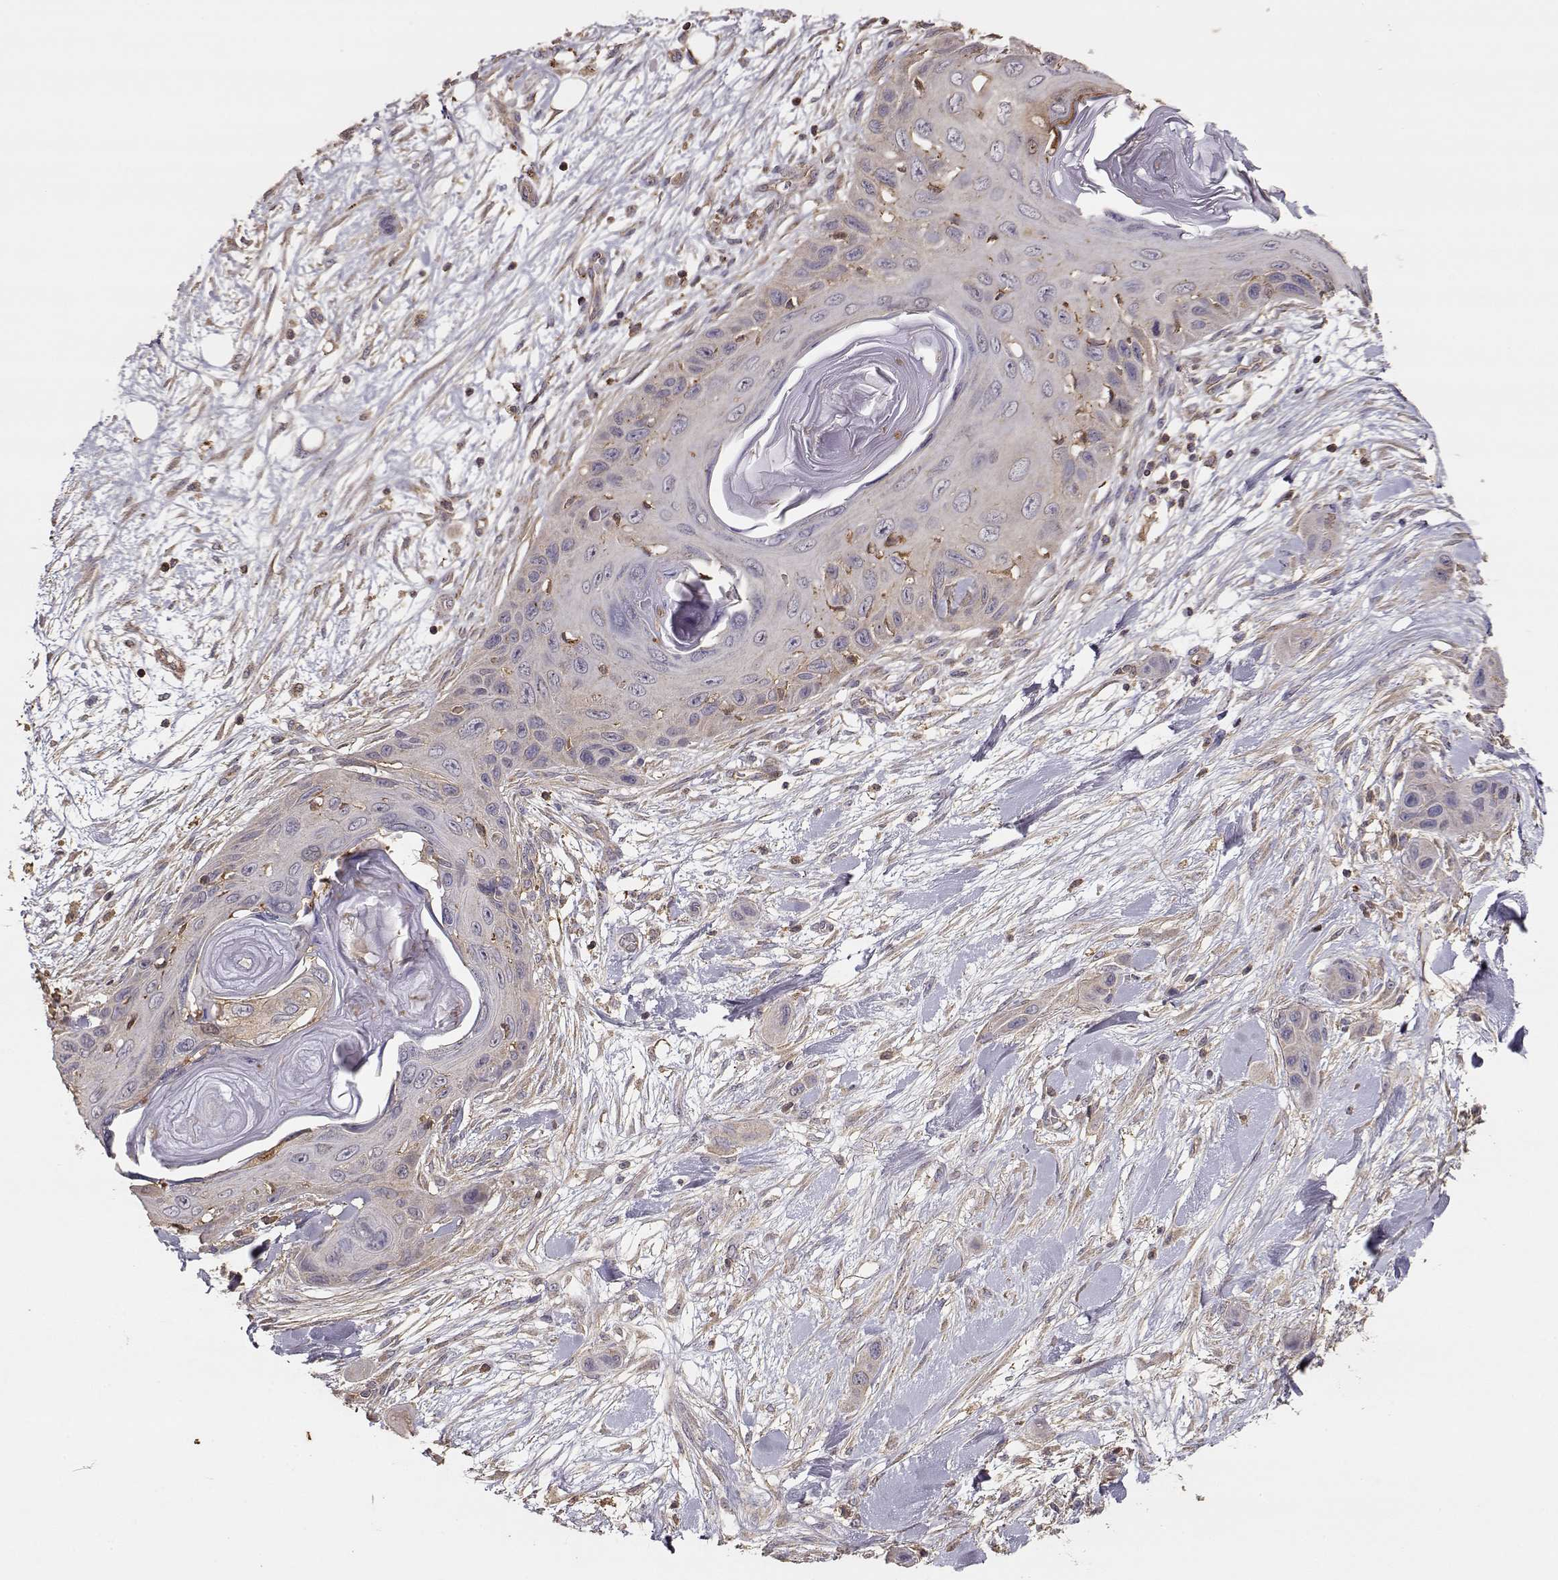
{"staining": {"intensity": "weak", "quantity": "25%-75%", "location": "cytoplasmic/membranous"}, "tissue": "skin cancer", "cell_type": "Tumor cells", "image_type": "cancer", "snomed": [{"axis": "morphology", "description": "Squamous cell carcinoma, NOS"}, {"axis": "topography", "description": "Skin"}], "caption": "An IHC image of neoplastic tissue is shown. Protein staining in brown shows weak cytoplasmic/membranous positivity in skin squamous cell carcinoma within tumor cells.", "gene": "TARS3", "patient": {"sex": "male", "age": 79}}